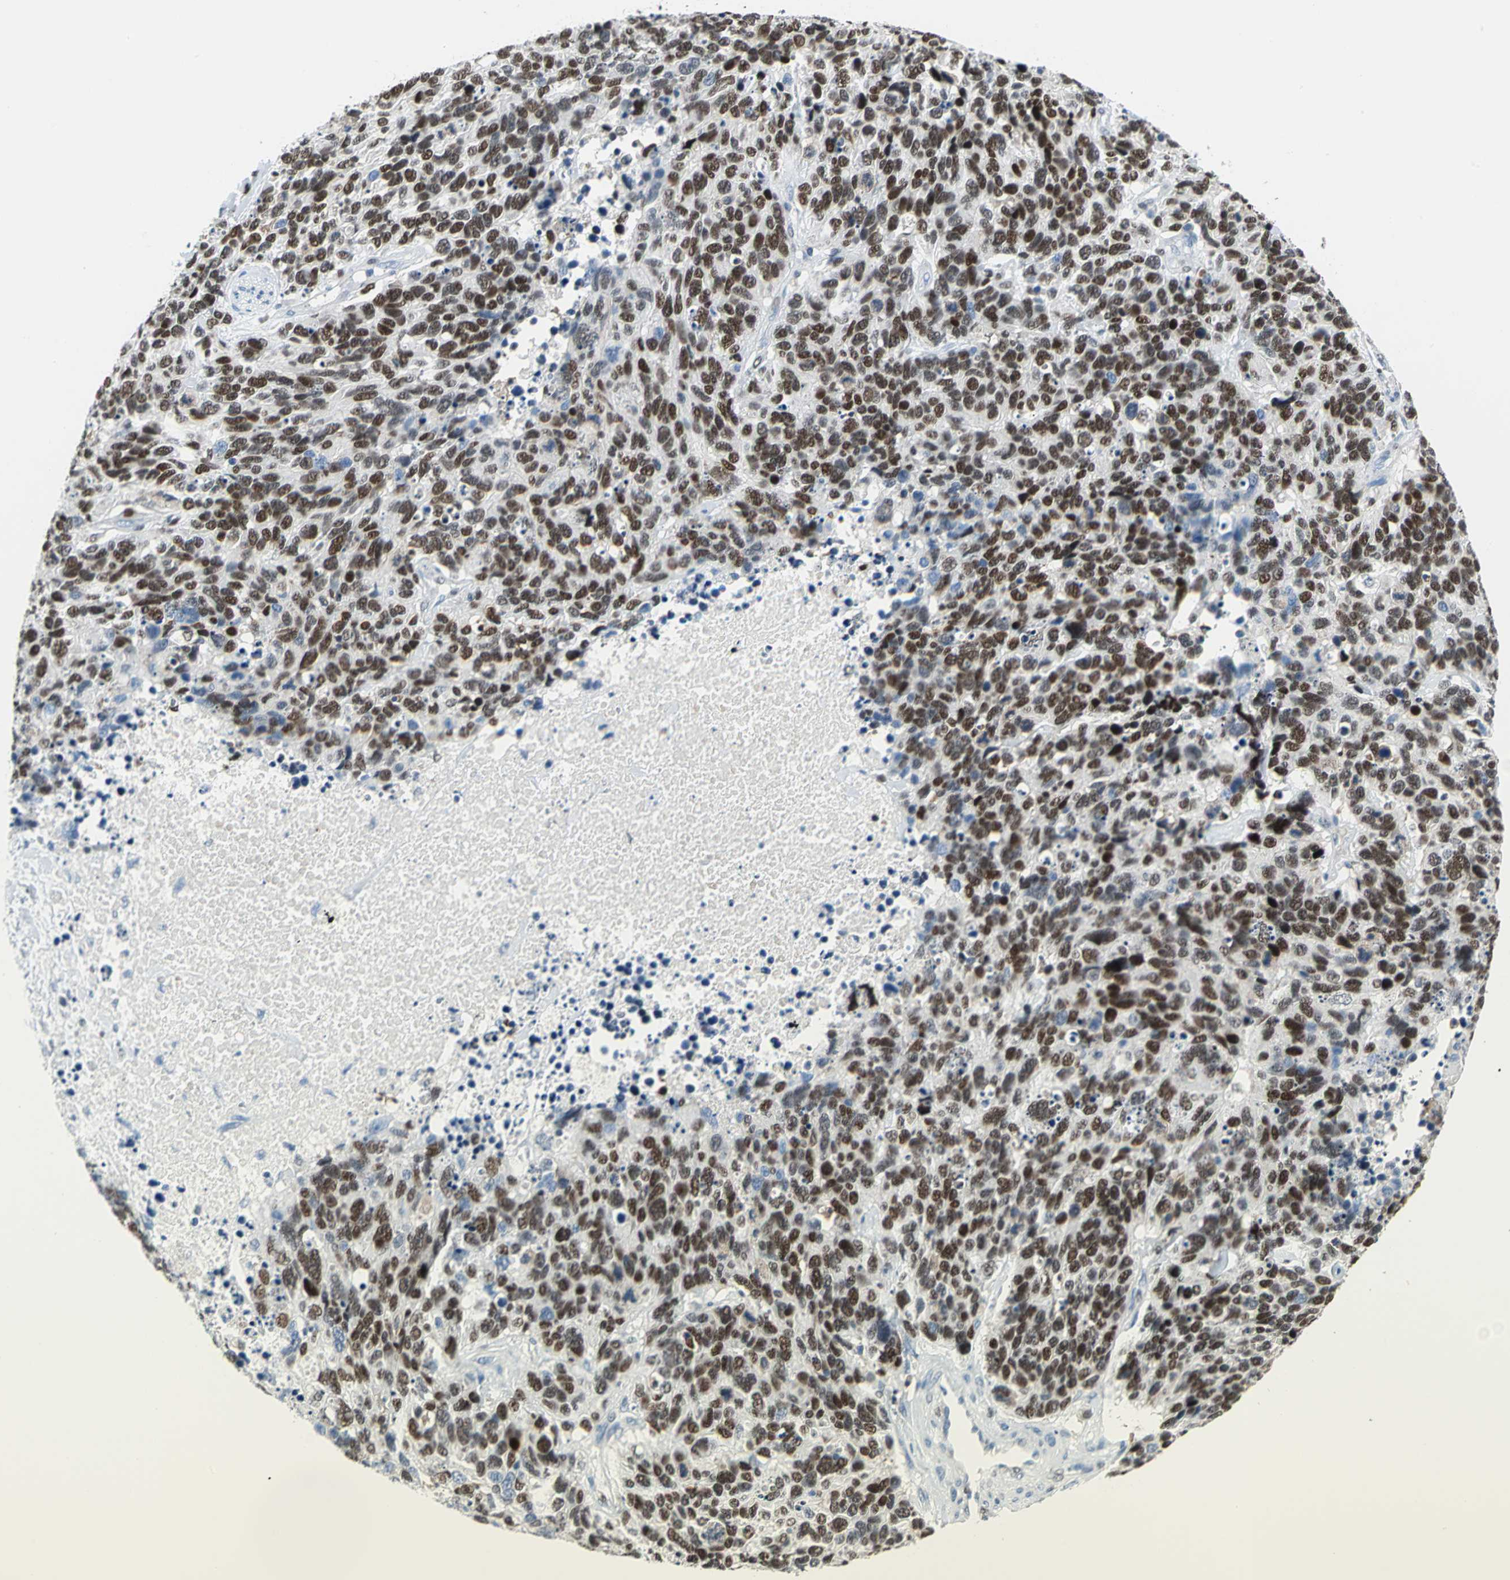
{"staining": {"intensity": "strong", "quantity": ">75%", "location": "nuclear"}, "tissue": "lung cancer", "cell_type": "Tumor cells", "image_type": "cancer", "snomed": [{"axis": "morphology", "description": "Neoplasm, malignant, NOS"}, {"axis": "topography", "description": "Lung"}], "caption": "High-magnification brightfield microscopy of neoplasm (malignant) (lung) stained with DAB (3,3'-diaminobenzidine) (brown) and counterstained with hematoxylin (blue). tumor cells exhibit strong nuclear positivity is identified in approximately>75% of cells. (Stains: DAB (3,3'-diaminobenzidine) in brown, nuclei in blue, Microscopy: brightfield microscopy at high magnification).", "gene": "MCM4", "patient": {"sex": "female", "age": 58}}